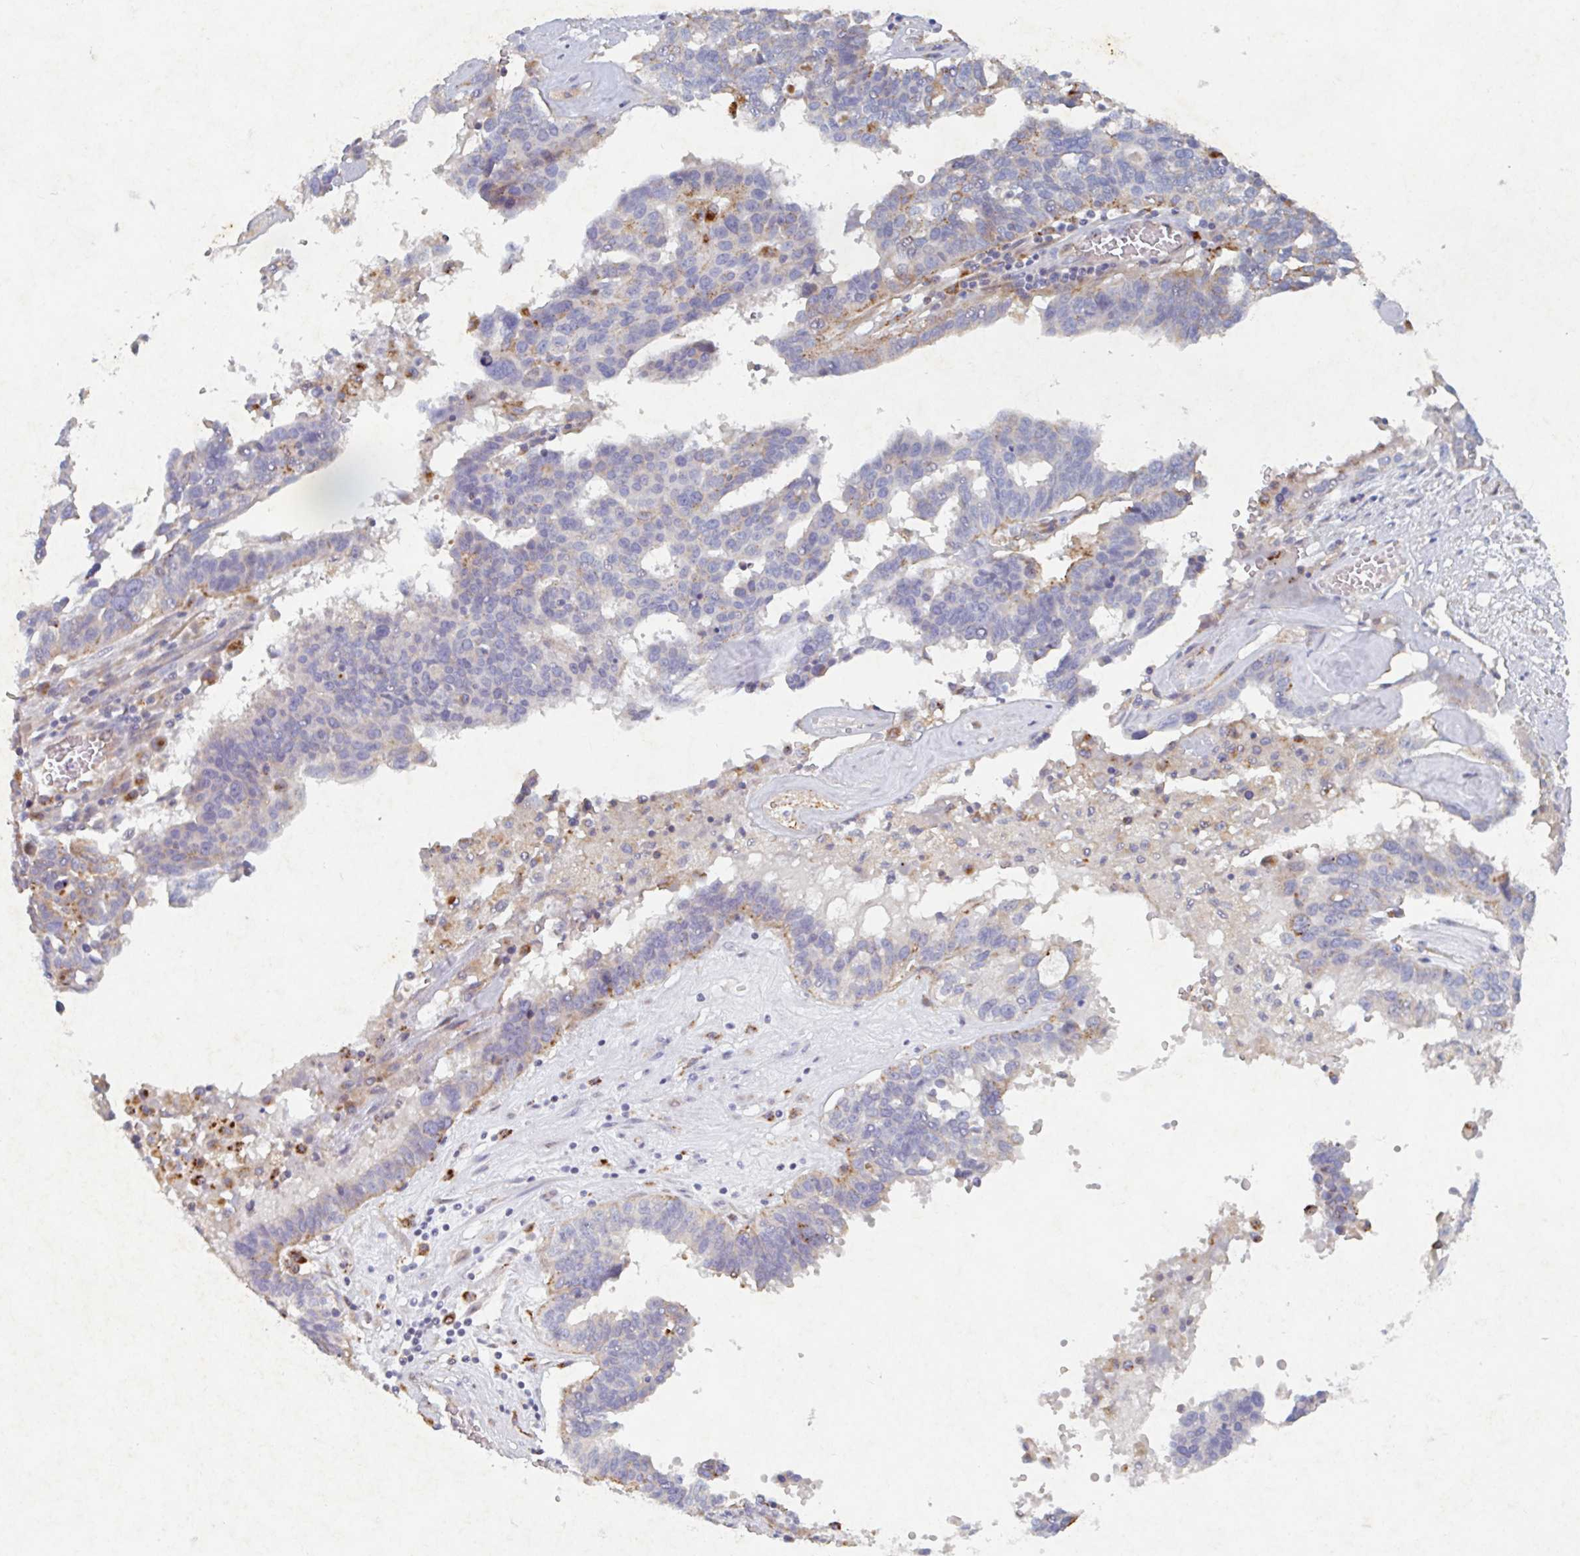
{"staining": {"intensity": "moderate", "quantity": "<25%", "location": "cytoplasmic/membranous"}, "tissue": "ovarian cancer", "cell_type": "Tumor cells", "image_type": "cancer", "snomed": [{"axis": "morphology", "description": "Cystadenocarcinoma, serous, NOS"}, {"axis": "topography", "description": "Ovary"}], "caption": "Serous cystadenocarcinoma (ovarian) stained for a protein (brown) shows moderate cytoplasmic/membranous positive expression in approximately <25% of tumor cells.", "gene": "MANBA", "patient": {"sex": "female", "age": 59}}